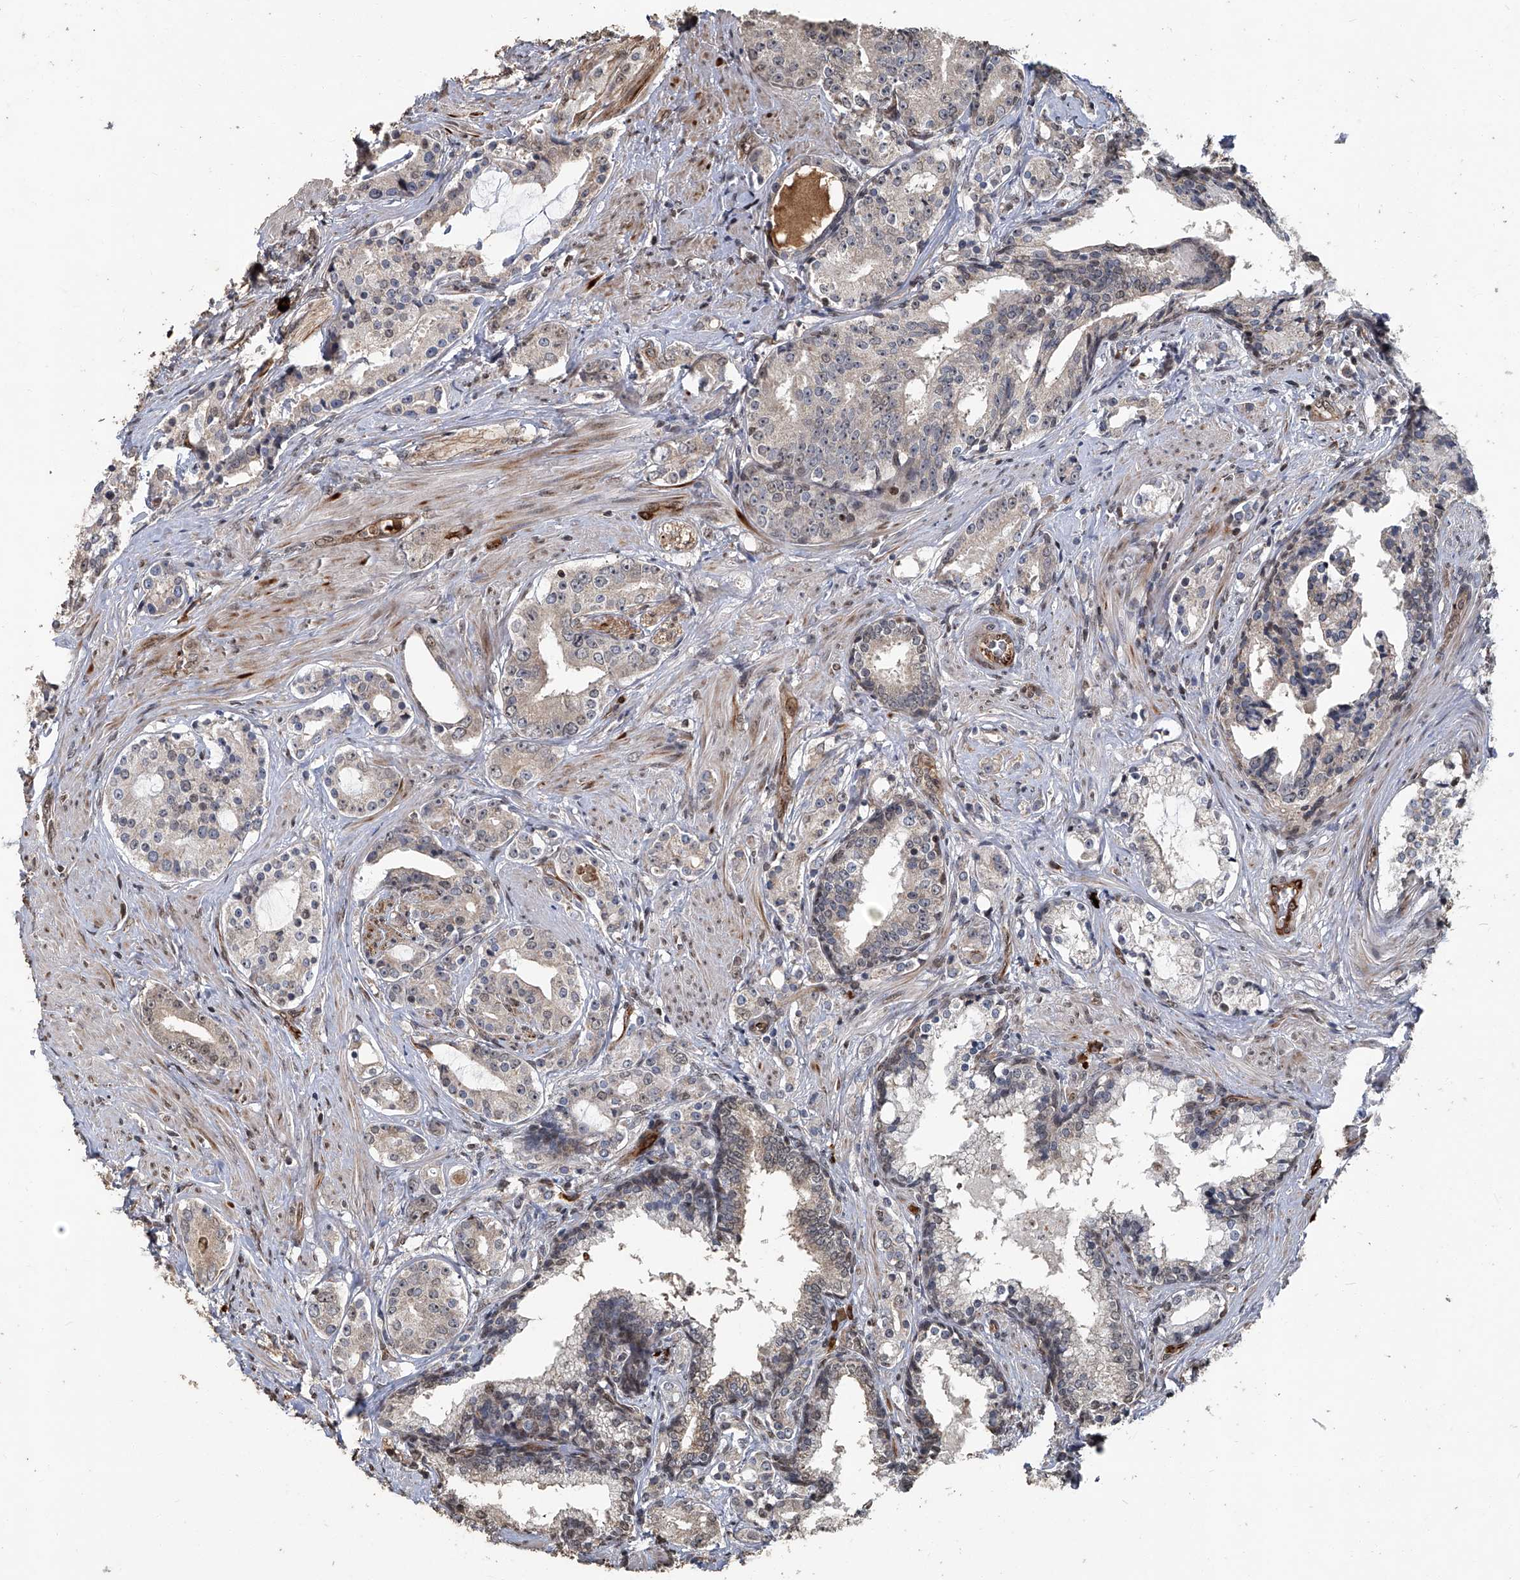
{"staining": {"intensity": "weak", "quantity": "<25%", "location": "cytoplasmic/membranous,nuclear"}, "tissue": "prostate cancer", "cell_type": "Tumor cells", "image_type": "cancer", "snomed": [{"axis": "morphology", "description": "Adenocarcinoma, High grade"}, {"axis": "topography", "description": "Prostate"}], "caption": "Protein analysis of adenocarcinoma (high-grade) (prostate) reveals no significant staining in tumor cells.", "gene": "GPR132", "patient": {"sex": "male", "age": 58}}